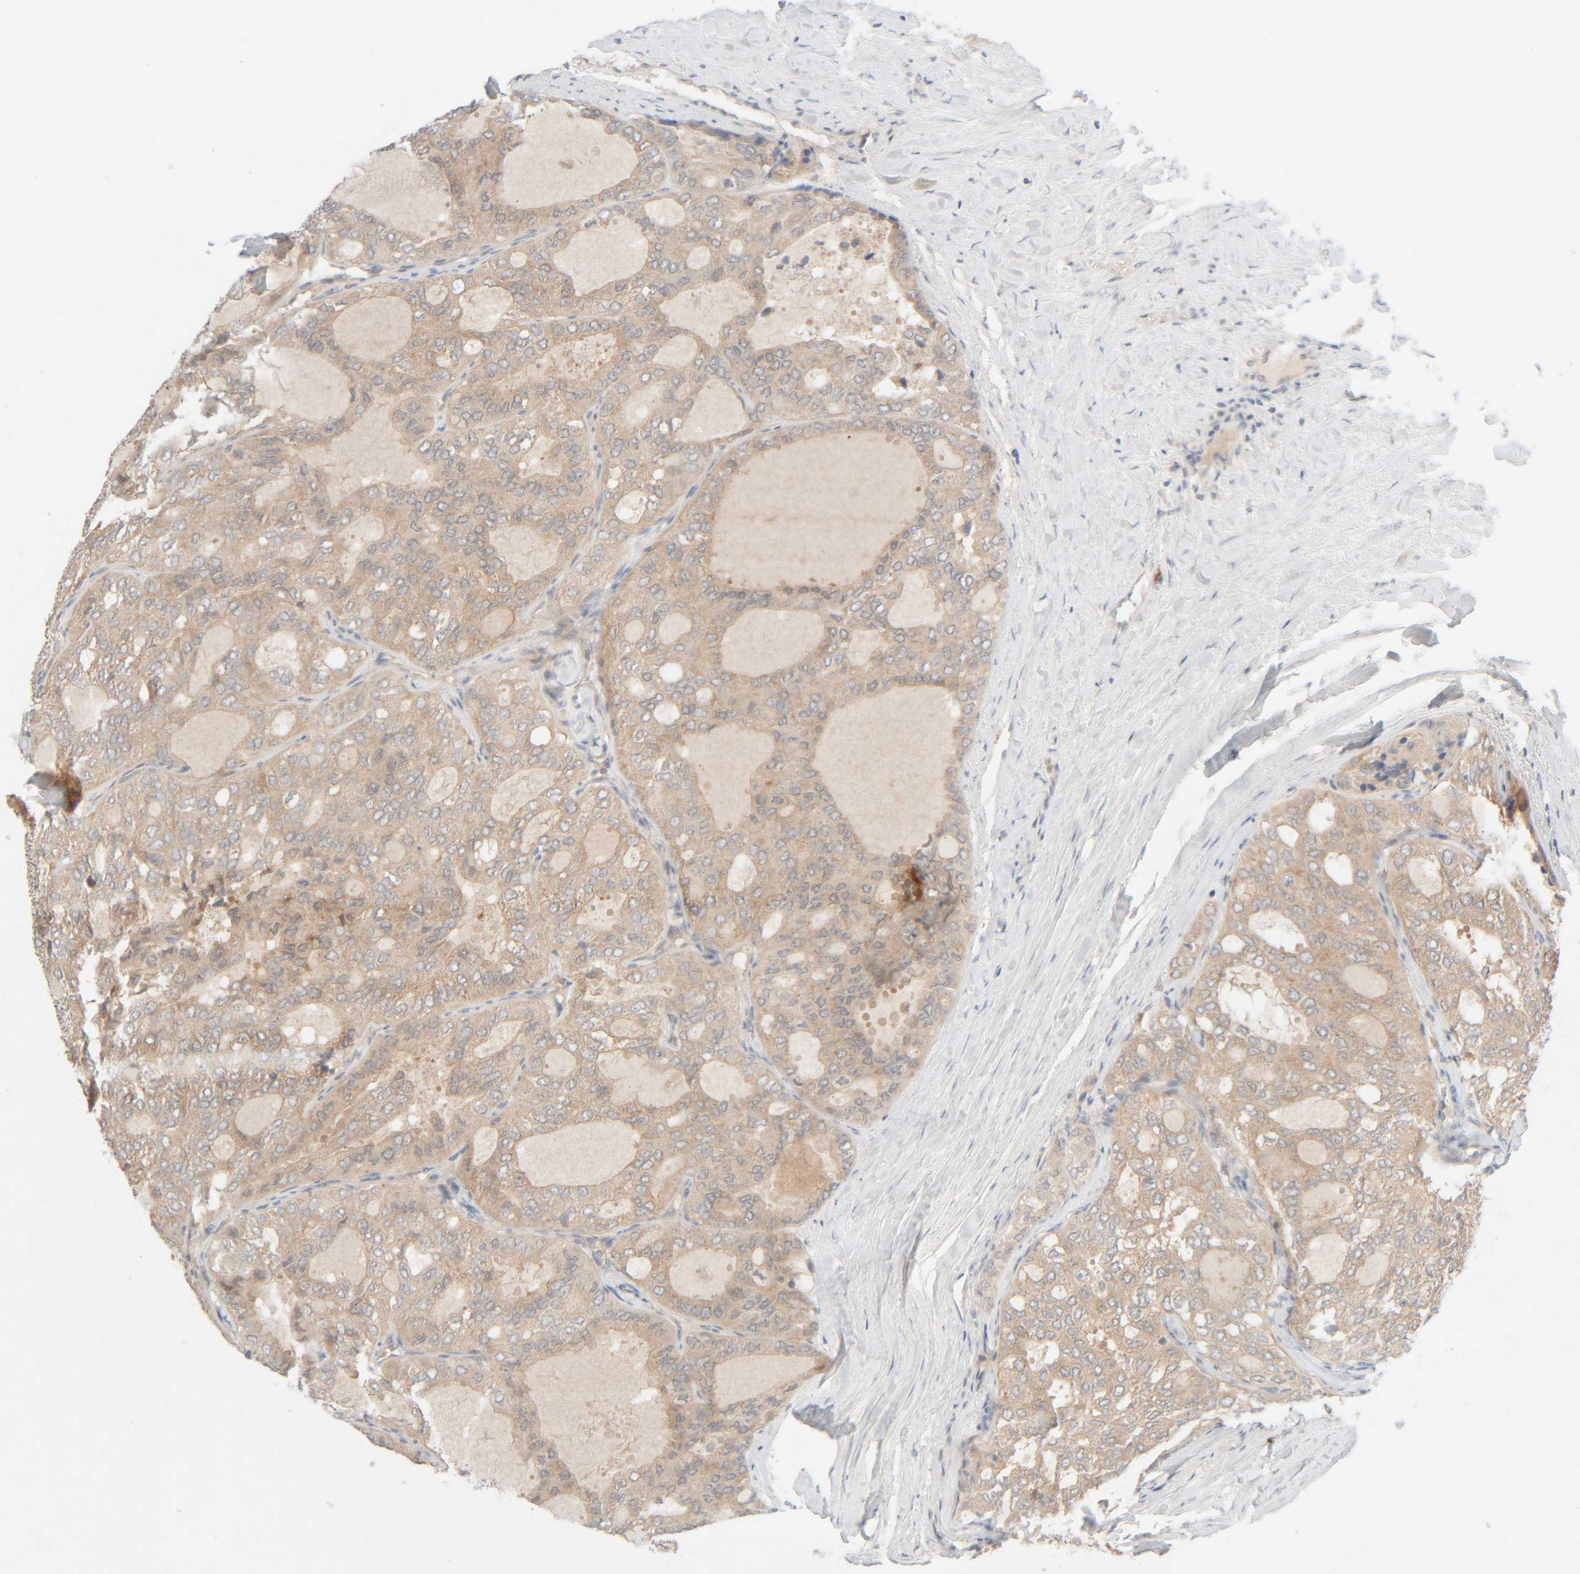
{"staining": {"intensity": "weak", "quantity": "25%-75%", "location": "cytoplasmic/membranous"}, "tissue": "thyroid cancer", "cell_type": "Tumor cells", "image_type": "cancer", "snomed": [{"axis": "morphology", "description": "Follicular adenoma carcinoma, NOS"}, {"axis": "topography", "description": "Thyroid gland"}], "caption": "A photomicrograph showing weak cytoplasmic/membranous staining in approximately 25%-75% of tumor cells in thyroid follicular adenoma carcinoma, as visualized by brown immunohistochemical staining.", "gene": "CHKA", "patient": {"sex": "male", "age": 75}}